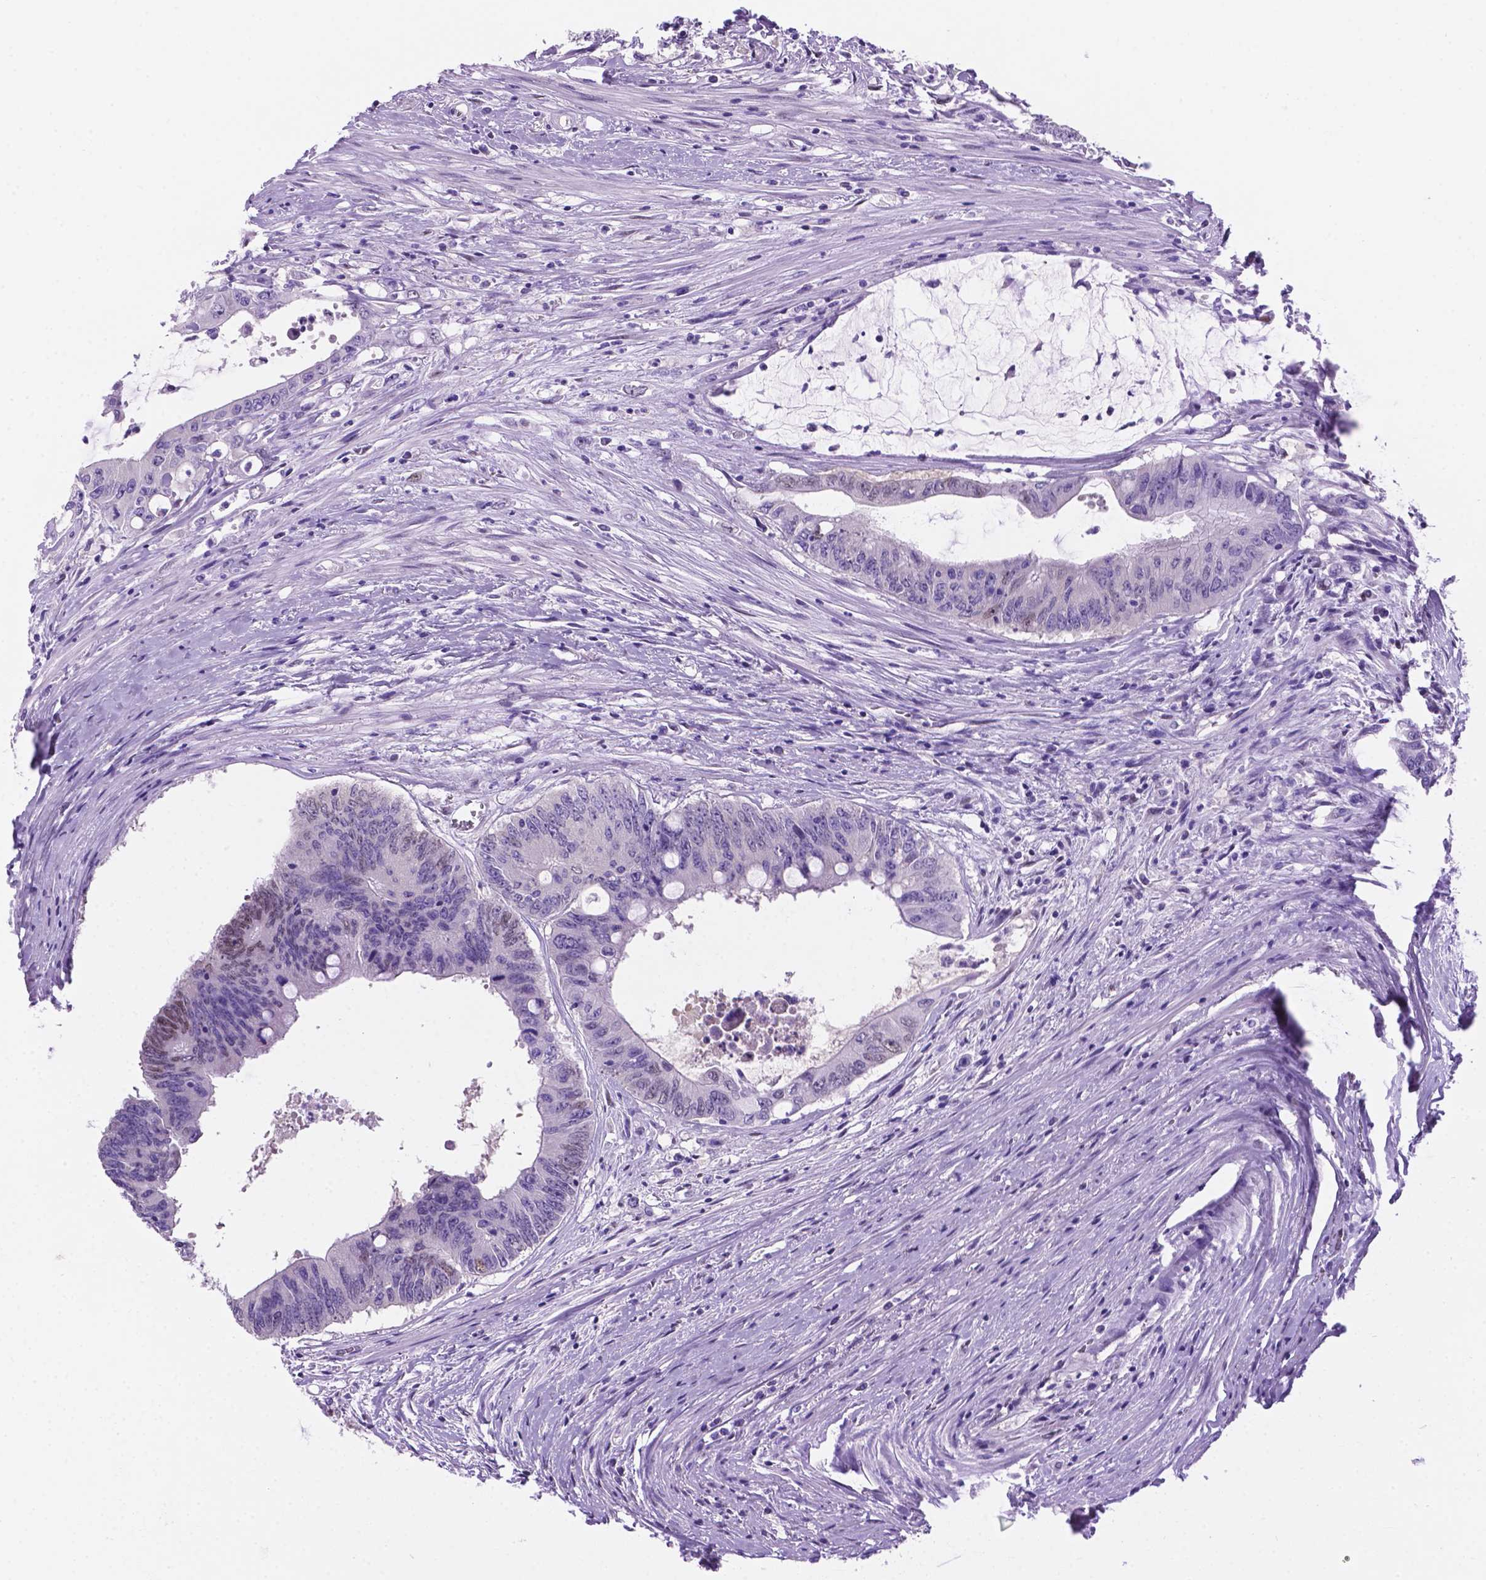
{"staining": {"intensity": "negative", "quantity": "none", "location": "none"}, "tissue": "colorectal cancer", "cell_type": "Tumor cells", "image_type": "cancer", "snomed": [{"axis": "morphology", "description": "Adenocarcinoma, NOS"}, {"axis": "topography", "description": "Rectum"}], "caption": "Colorectal cancer (adenocarcinoma) was stained to show a protein in brown. There is no significant staining in tumor cells.", "gene": "TMEM210", "patient": {"sex": "male", "age": 59}}